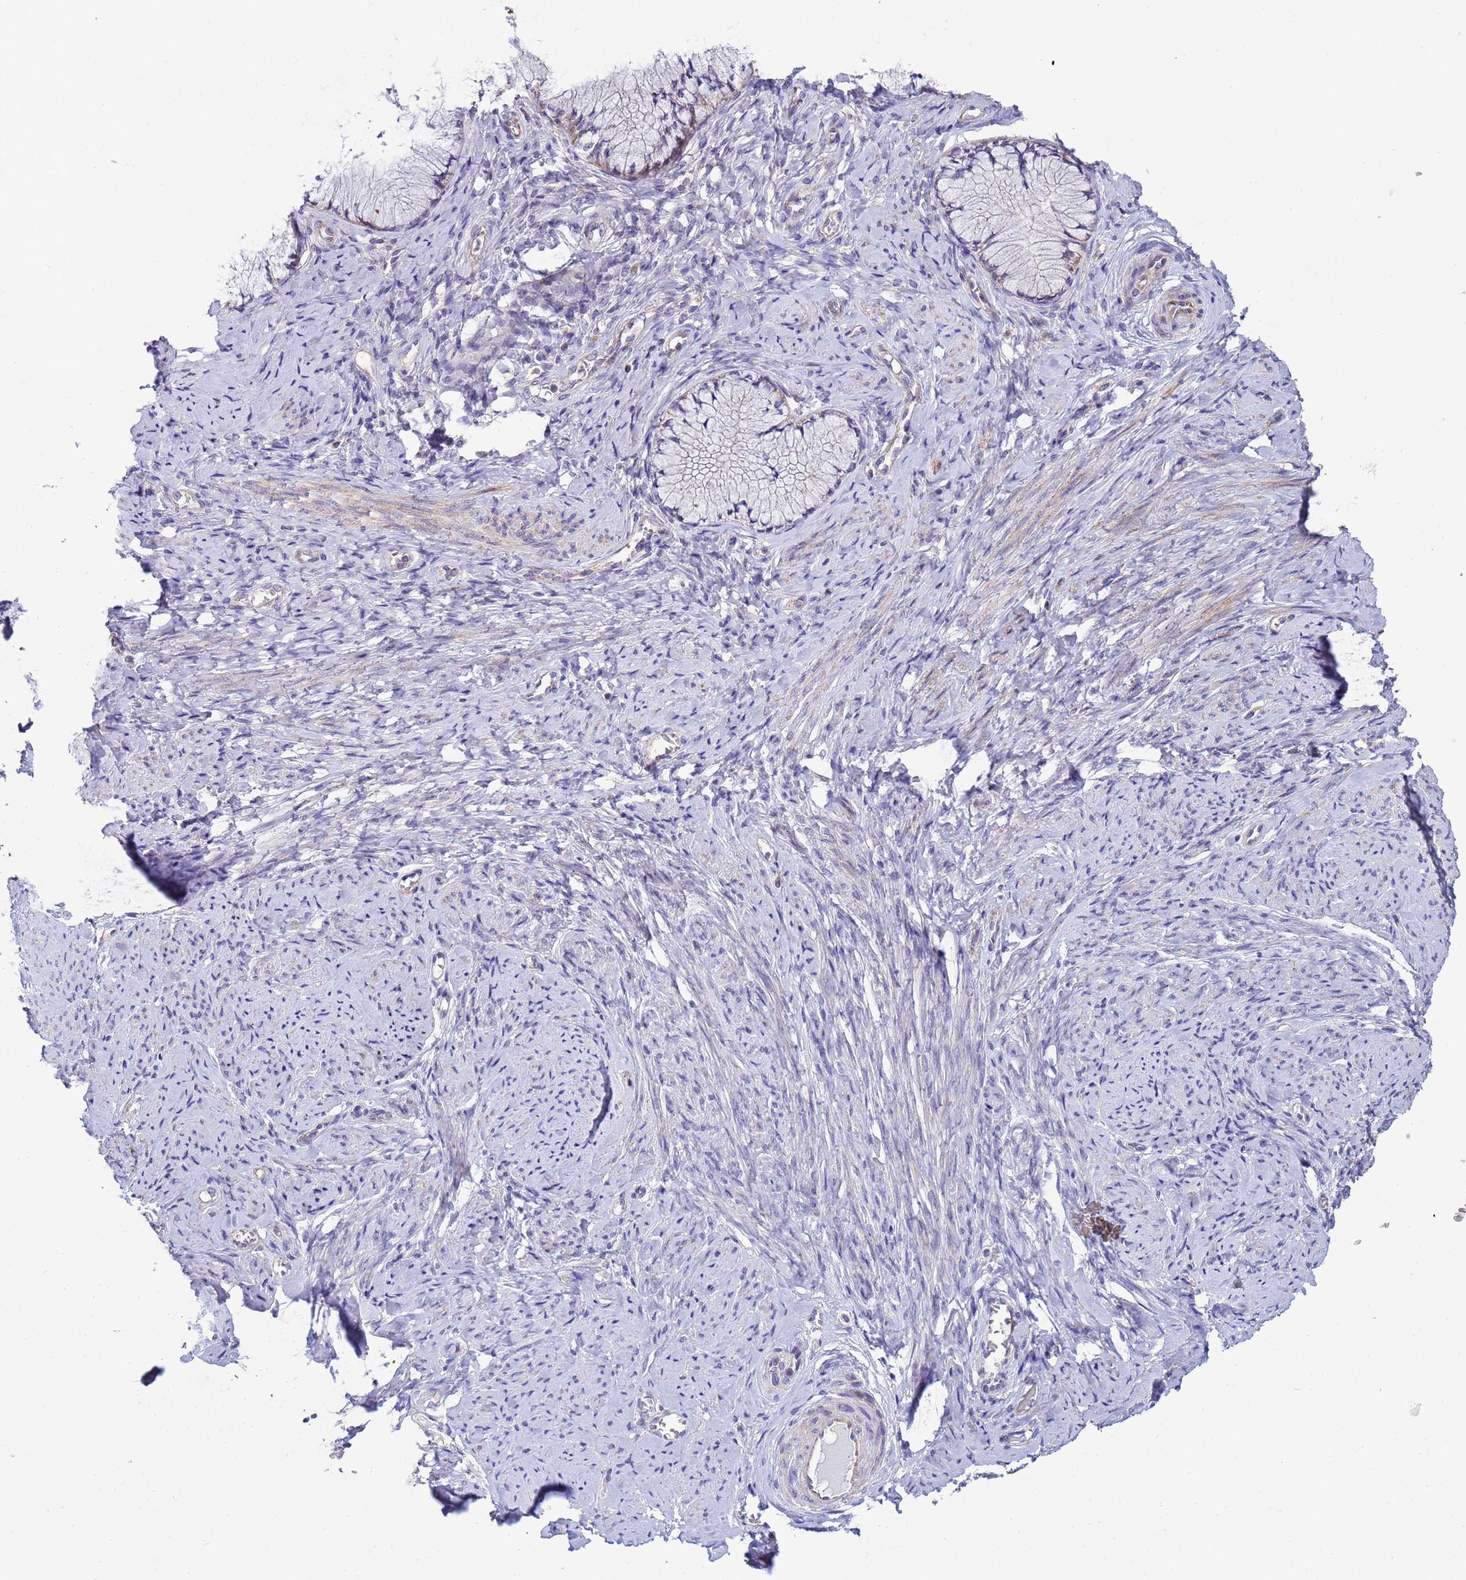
{"staining": {"intensity": "weak", "quantity": "25%-75%", "location": "cytoplasmic/membranous"}, "tissue": "cervix", "cell_type": "Glandular cells", "image_type": "normal", "snomed": [{"axis": "morphology", "description": "Normal tissue, NOS"}, {"axis": "topography", "description": "Cervix"}], "caption": "This image displays IHC staining of normal cervix, with low weak cytoplasmic/membranous staining in approximately 25%-75% of glandular cells.", "gene": "CDC34", "patient": {"sex": "female", "age": 42}}